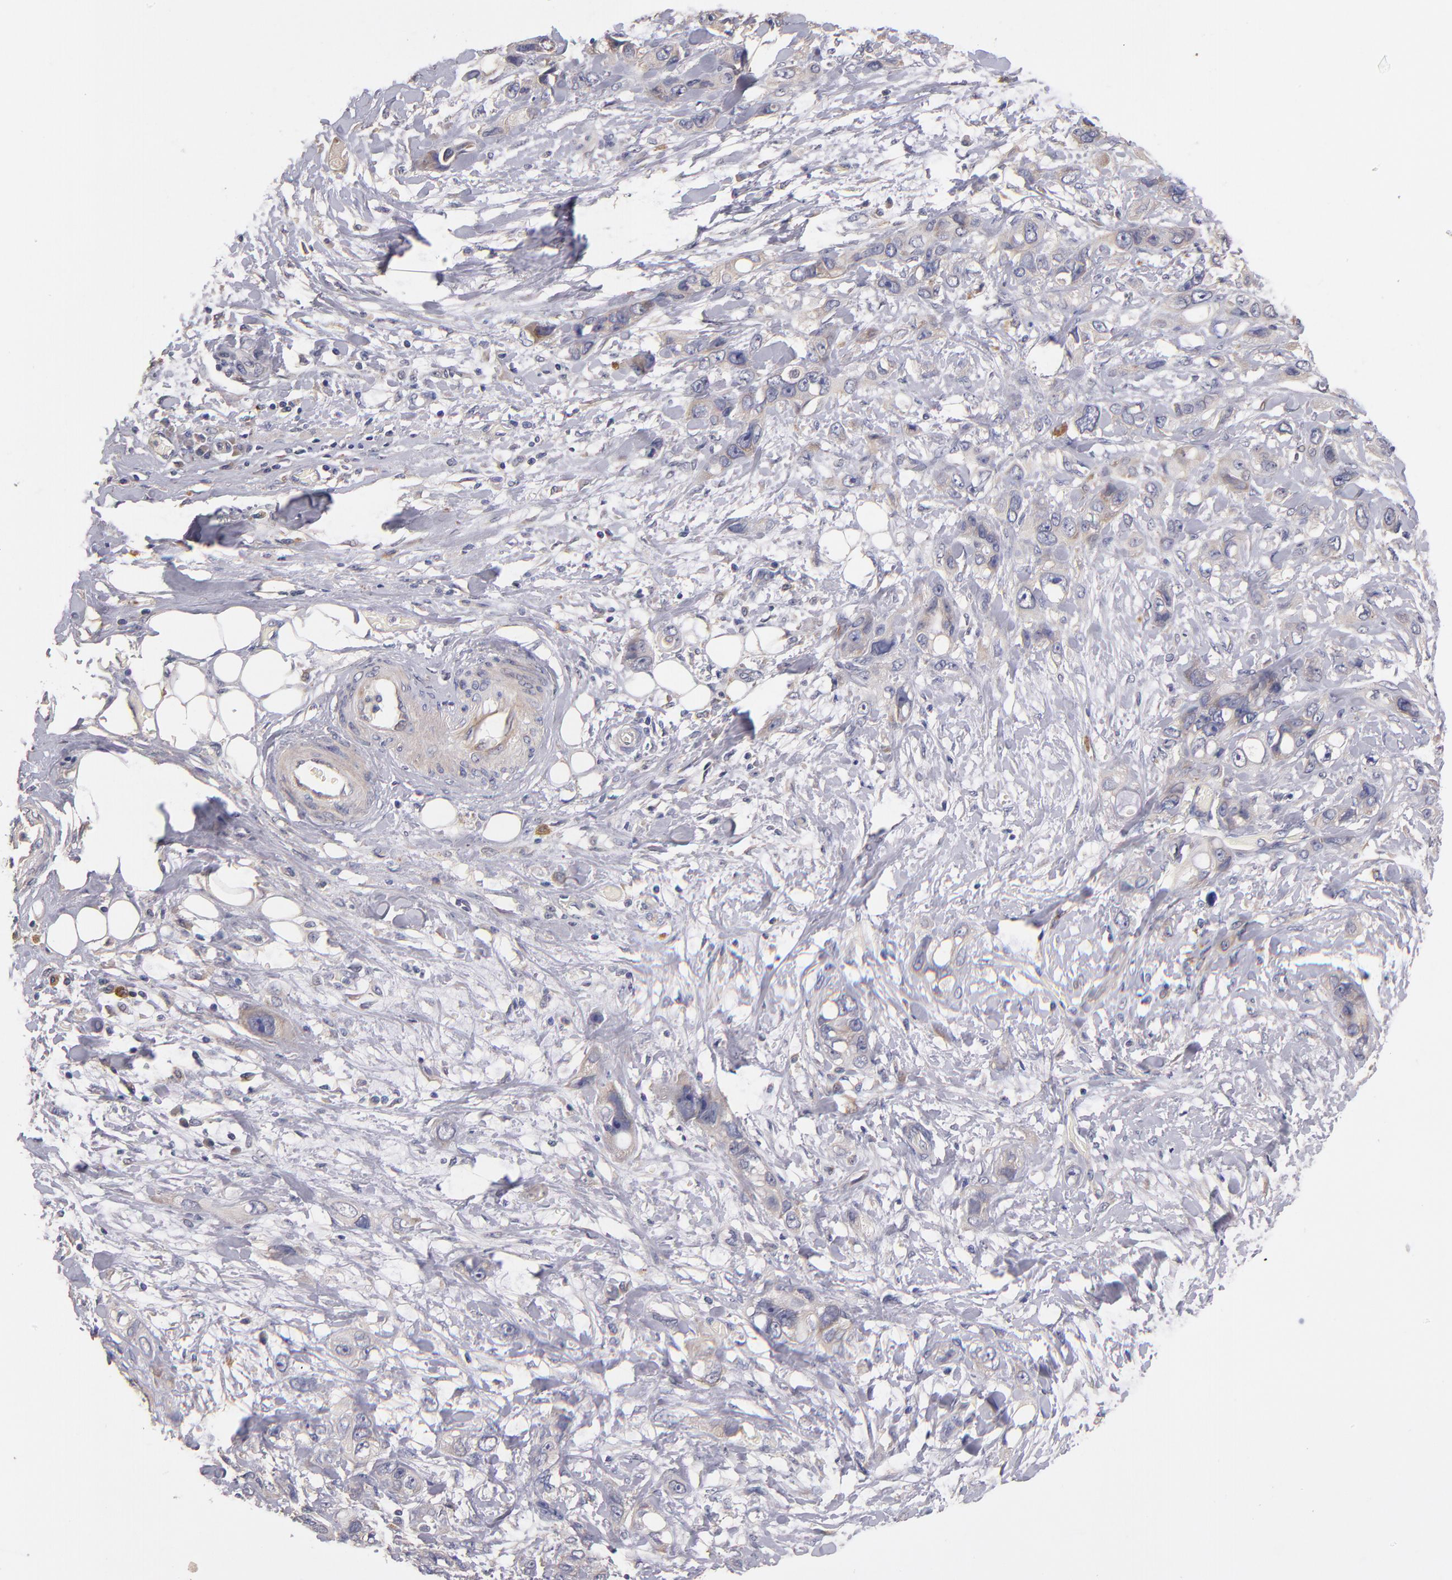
{"staining": {"intensity": "weak", "quantity": ">75%", "location": "cytoplasmic/membranous"}, "tissue": "stomach cancer", "cell_type": "Tumor cells", "image_type": "cancer", "snomed": [{"axis": "morphology", "description": "Adenocarcinoma, NOS"}, {"axis": "topography", "description": "Stomach, upper"}], "caption": "Weak cytoplasmic/membranous expression is present in approximately >75% of tumor cells in stomach cancer.", "gene": "MAGEE1", "patient": {"sex": "male", "age": 47}}